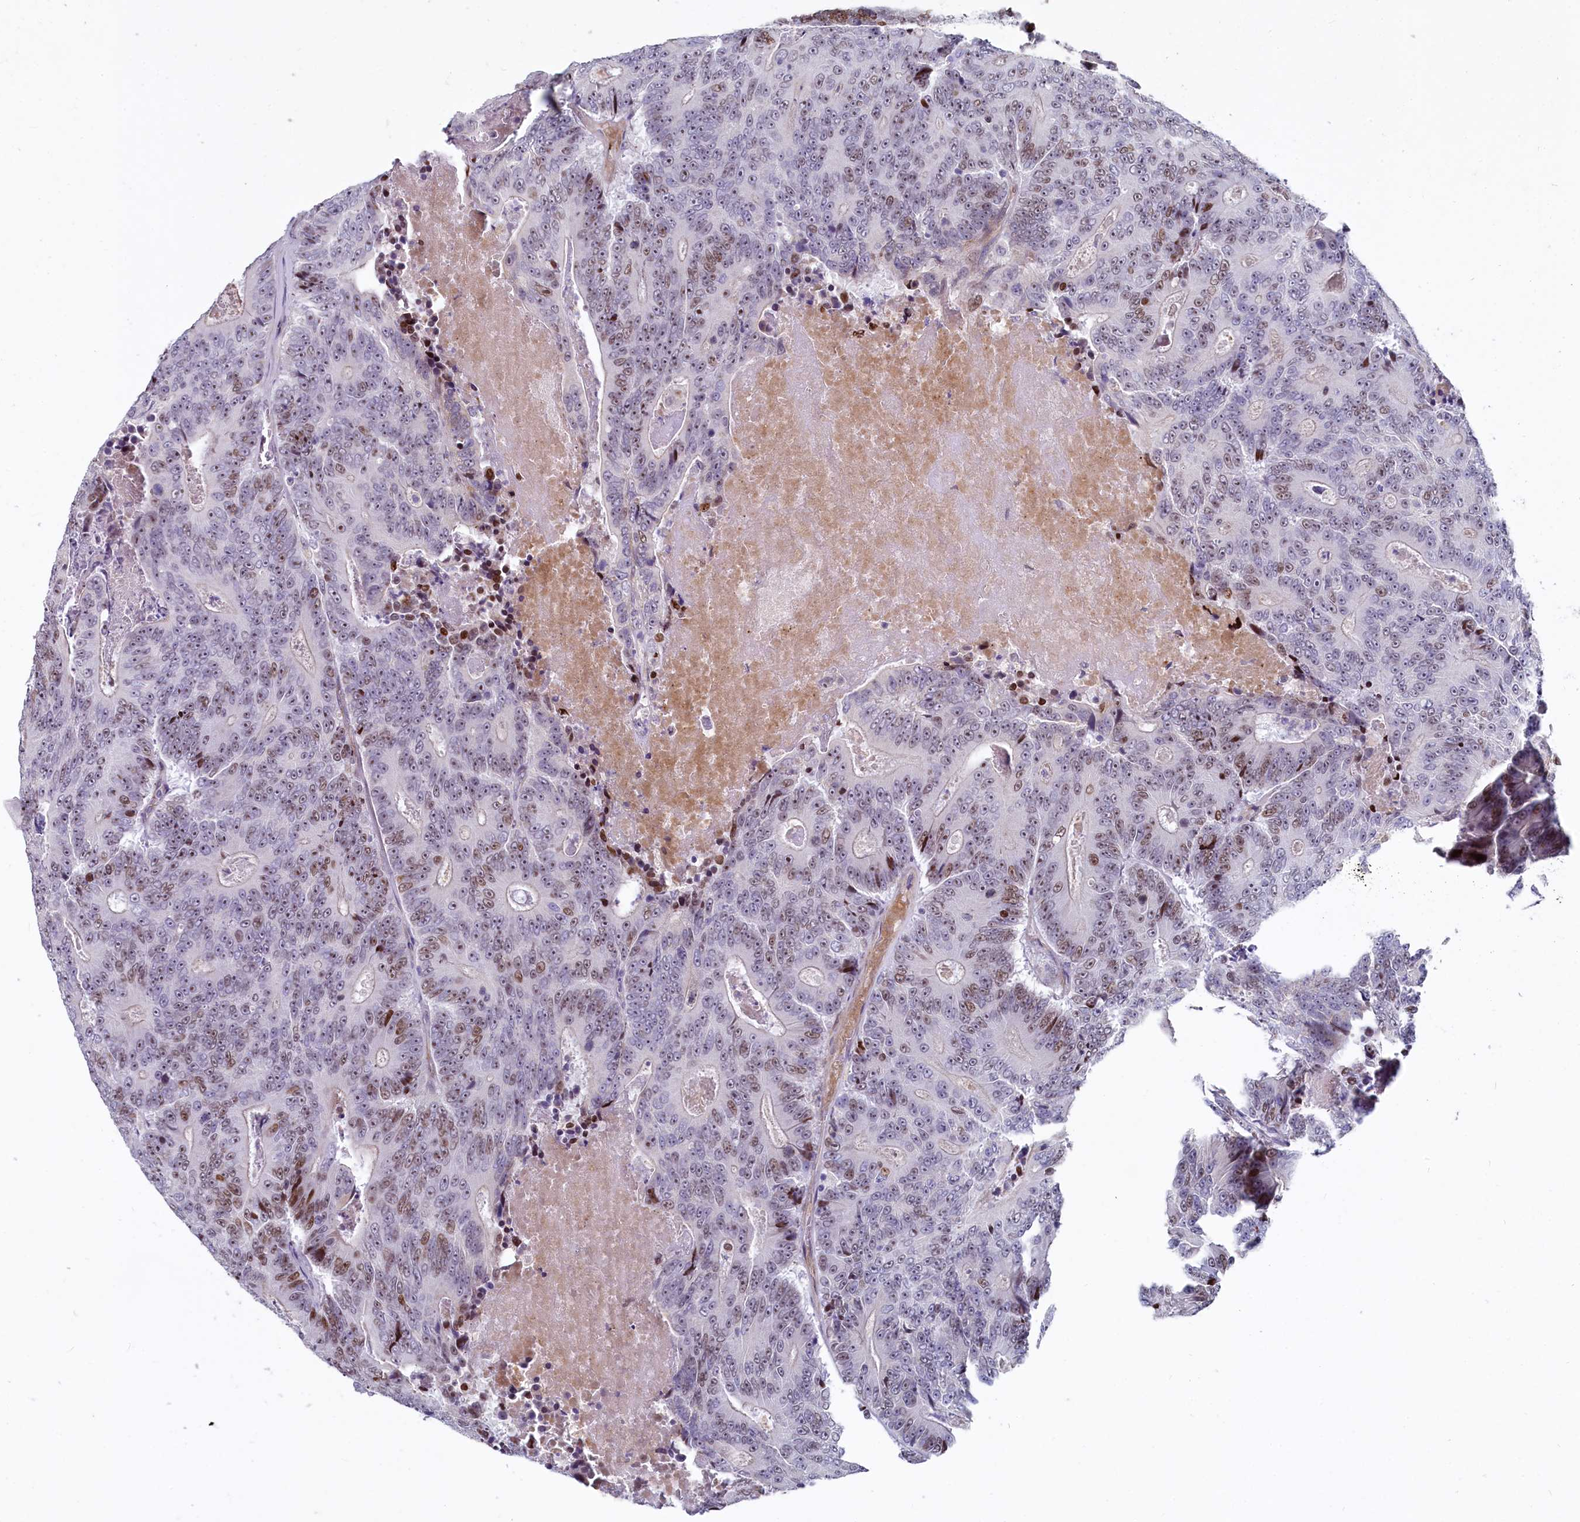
{"staining": {"intensity": "moderate", "quantity": "25%-75%", "location": "nuclear"}, "tissue": "colorectal cancer", "cell_type": "Tumor cells", "image_type": "cancer", "snomed": [{"axis": "morphology", "description": "Adenocarcinoma, NOS"}, {"axis": "topography", "description": "Colon"}], "caption": "Brown immunohistochemical staining in colorectal cancer (adenocarcinoma) exhibits moderate nuclear staining in about 25%-75% of tumor cells. (Stains: DAB in brown, nuclei in blue, Microscopy: brightfield microscopy at high magnification).", "gene": "ASXL3", "patient": {"sex": "male", "age": 83}}